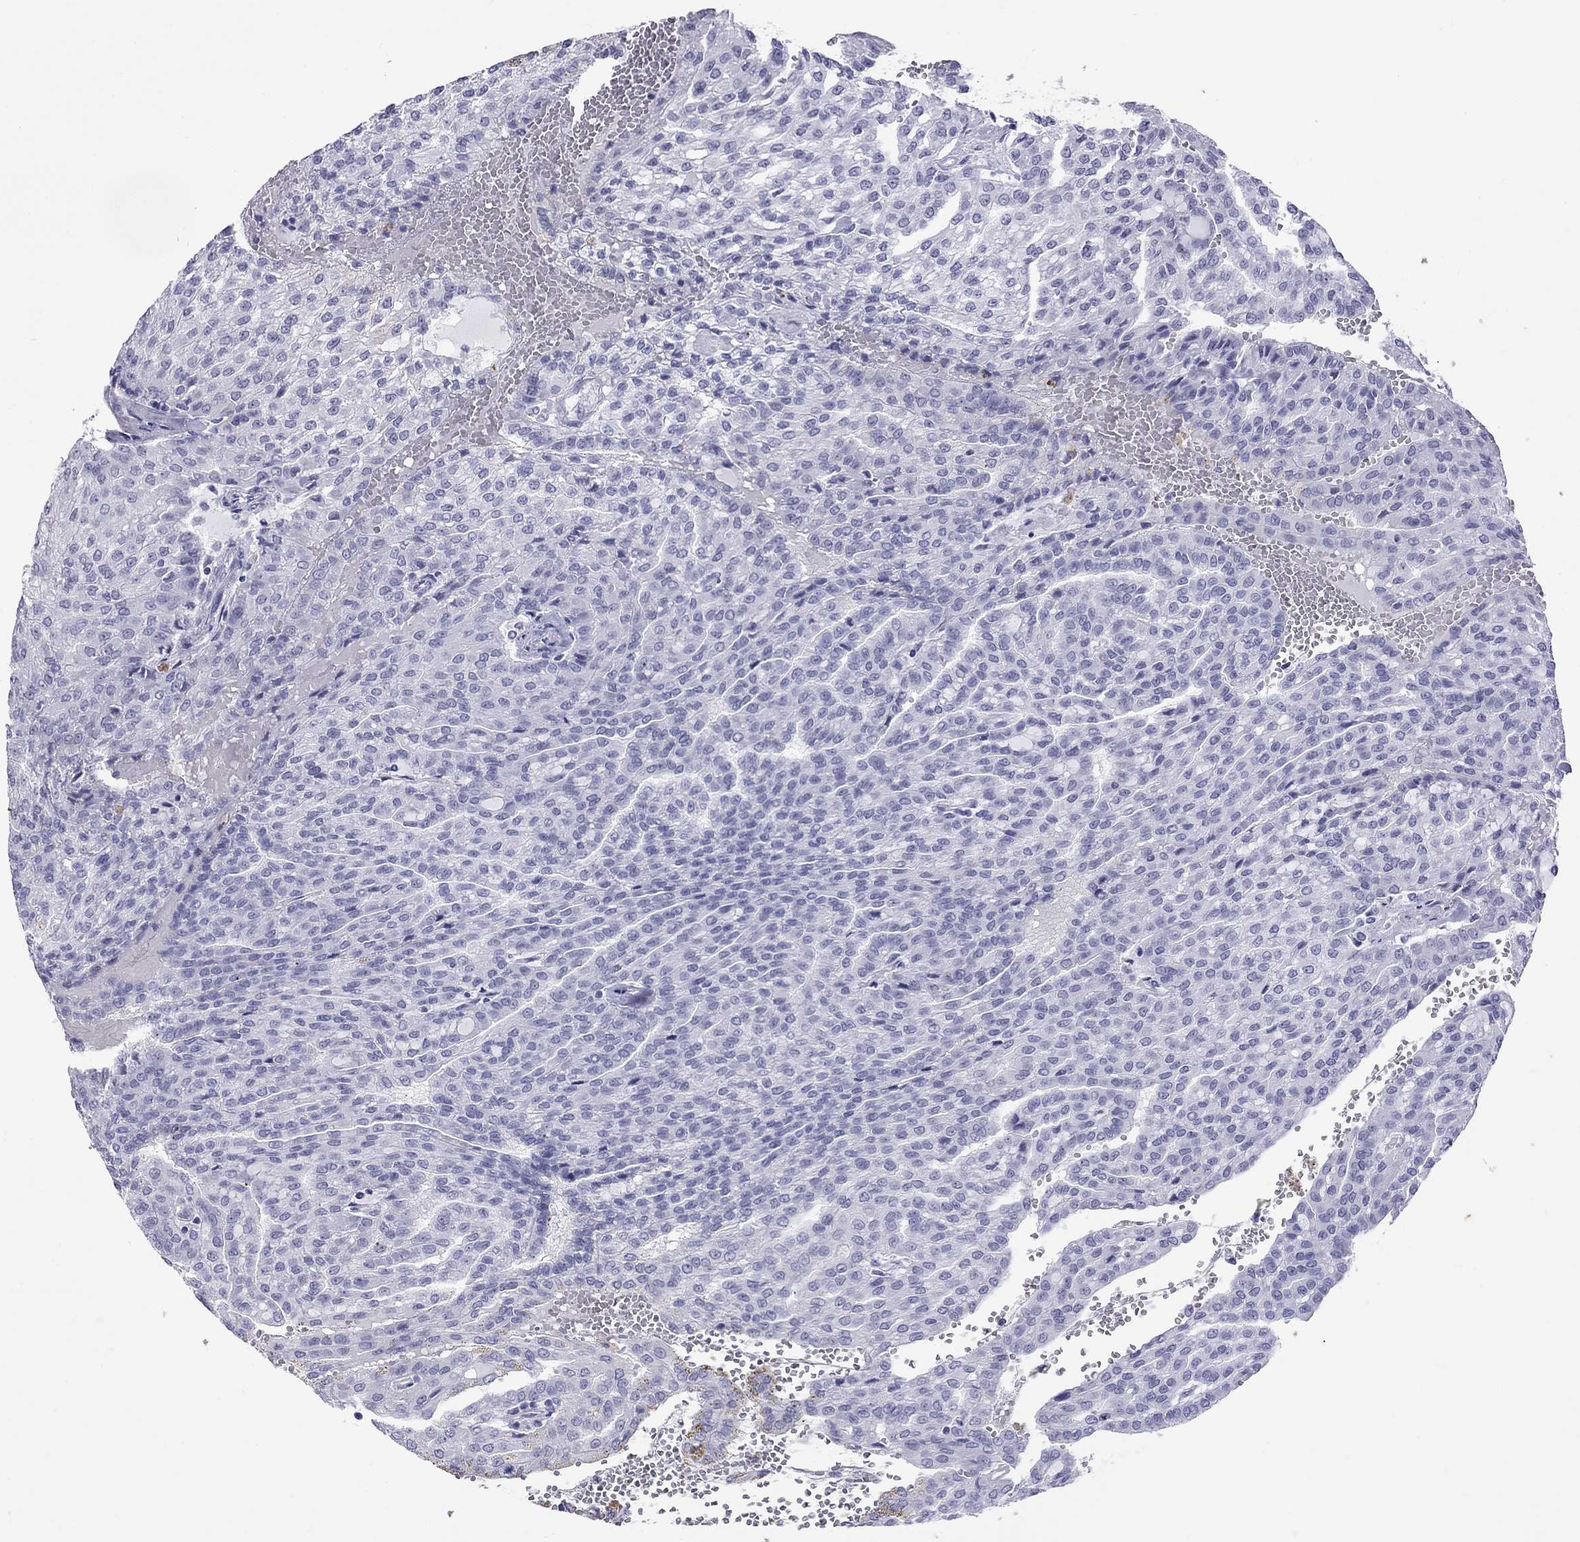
{"staining": {"intensity": "negative", "quantity": "none", "location": "none"}, "tissue": "renal cancer", "cell_type": "Tumor cells", "image_type": "cancer", "snomed": [{"axis": "morphology", "description": "Adenocarcinoma, NOS"}, {"axis": "topography", "description": "Kidney"}], "caption": "This is a histopathology image of immunohistochemistry (IHC) staining of renal cancer, which shows no expression in tumor cells.", "gene": "LYAR", "patient": {"sex": "male", "age": 63}}